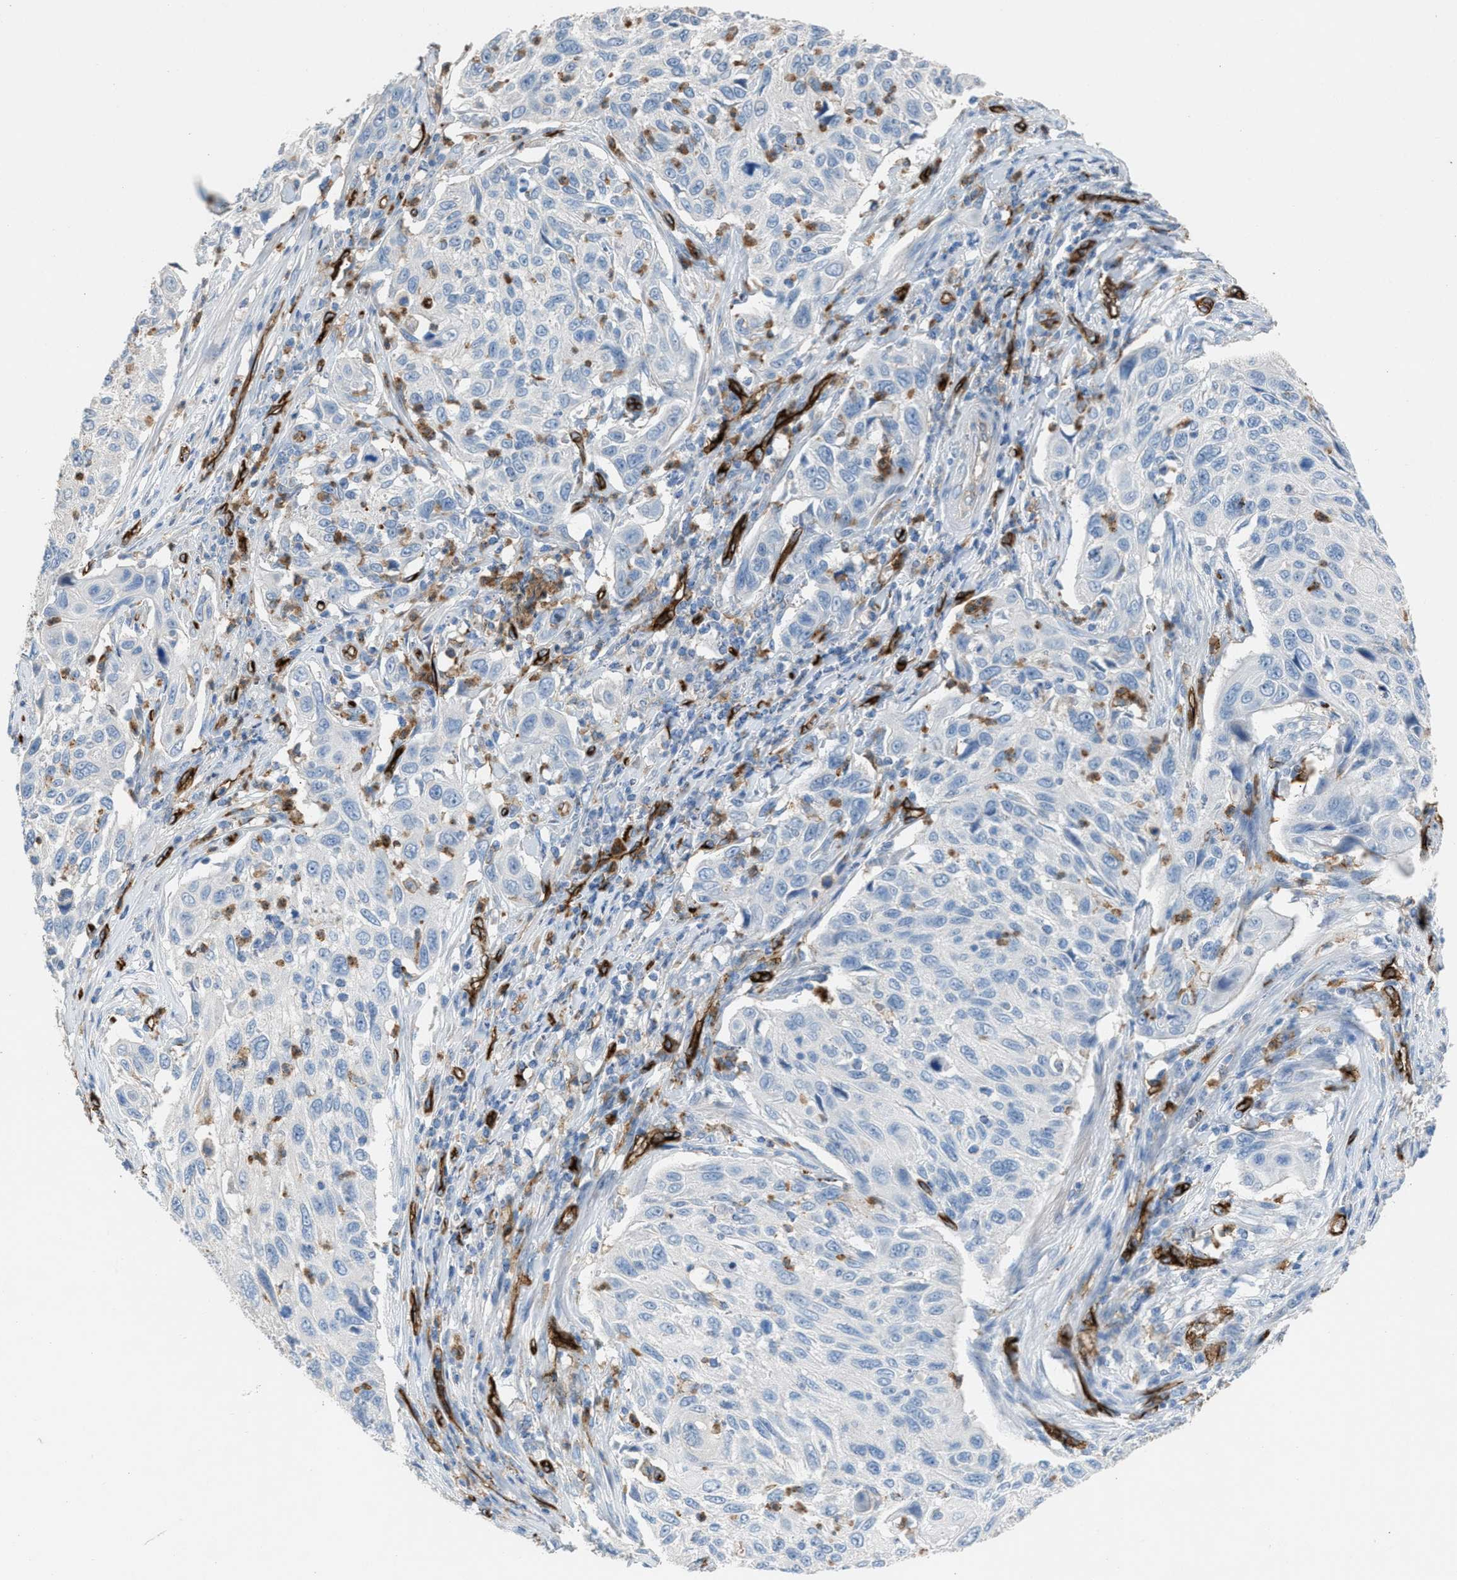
{"staining": {"intensity": "negative", "quantity": "none", "location": "none"}, "tissue": "cervical cancer", "cell_type": "Tumor cells", "image_type": "cancer", "snomed": [{"axis": "morphology", "description": "Squamous cell carcinoma, NOS"}, {"axis": "topography", "description": "Cervix"}], "caption": "A high-resolution photomicrograph shows immunohistochemistry (IHC) staining of cervical cancer (squamous cell carcinoma), which demonstrates no significant positivity in tumor cells.", "gene": "DYSF", "patient": {"sex": "female", "age": 70}}